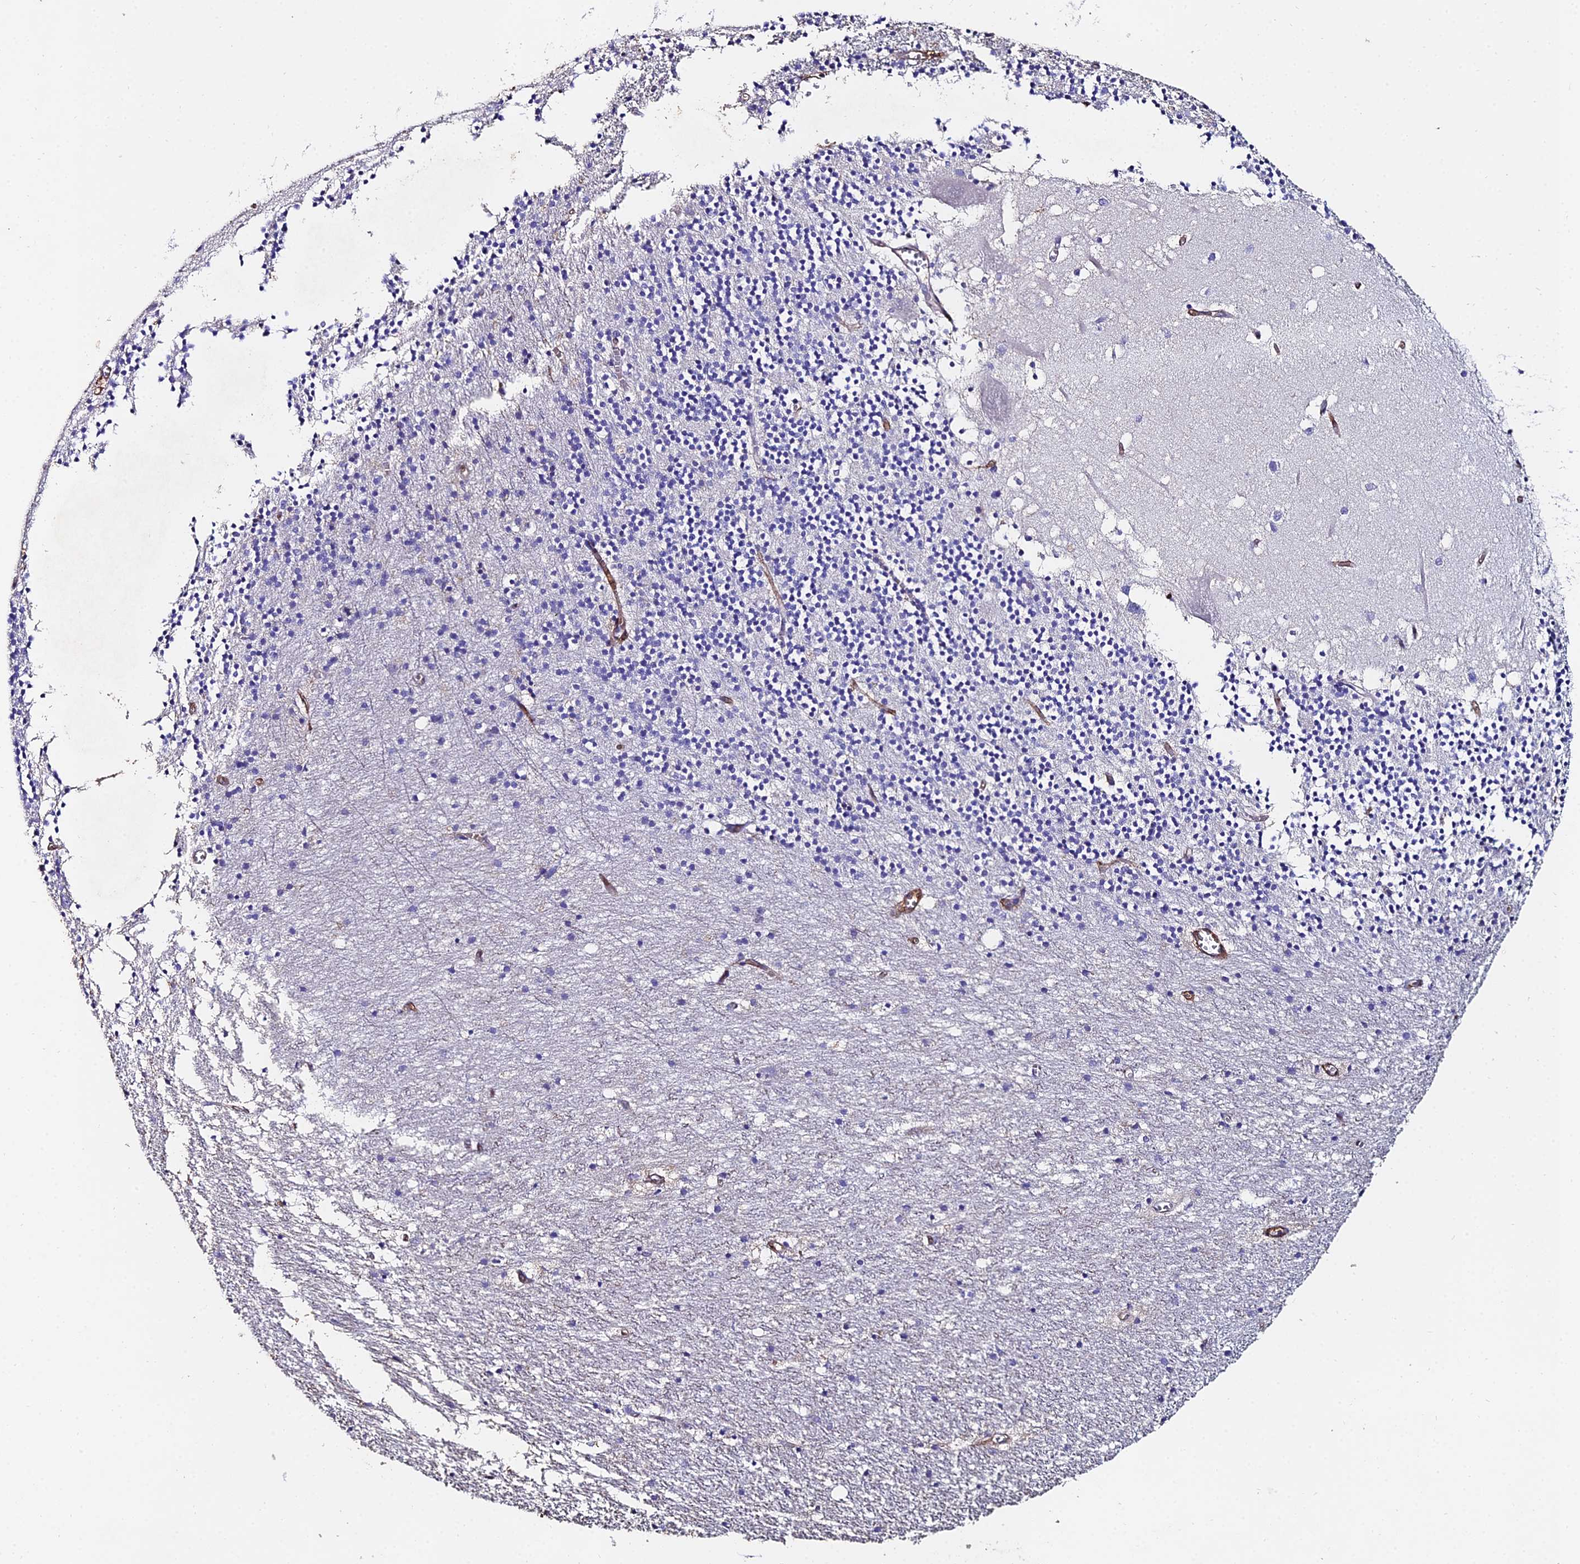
{"staining": {"intensity": "negative", "quantity": "none", "location": "none"}, "tissue": "cerebellum", "cell_type": "Cells in granular layer", "image_type": "normal", "snomed": [{"axis": "morphology", "description": "Normal tissue, NOS"}, {"axis": "topography", "description": "Cerebellum"}], "caption": "Immunohistochemical staining of normal cerebellum exhibits no significant staining in cells in granular layer.", "gene": "C6", "patient": {"sex": "male", "age": 54}}